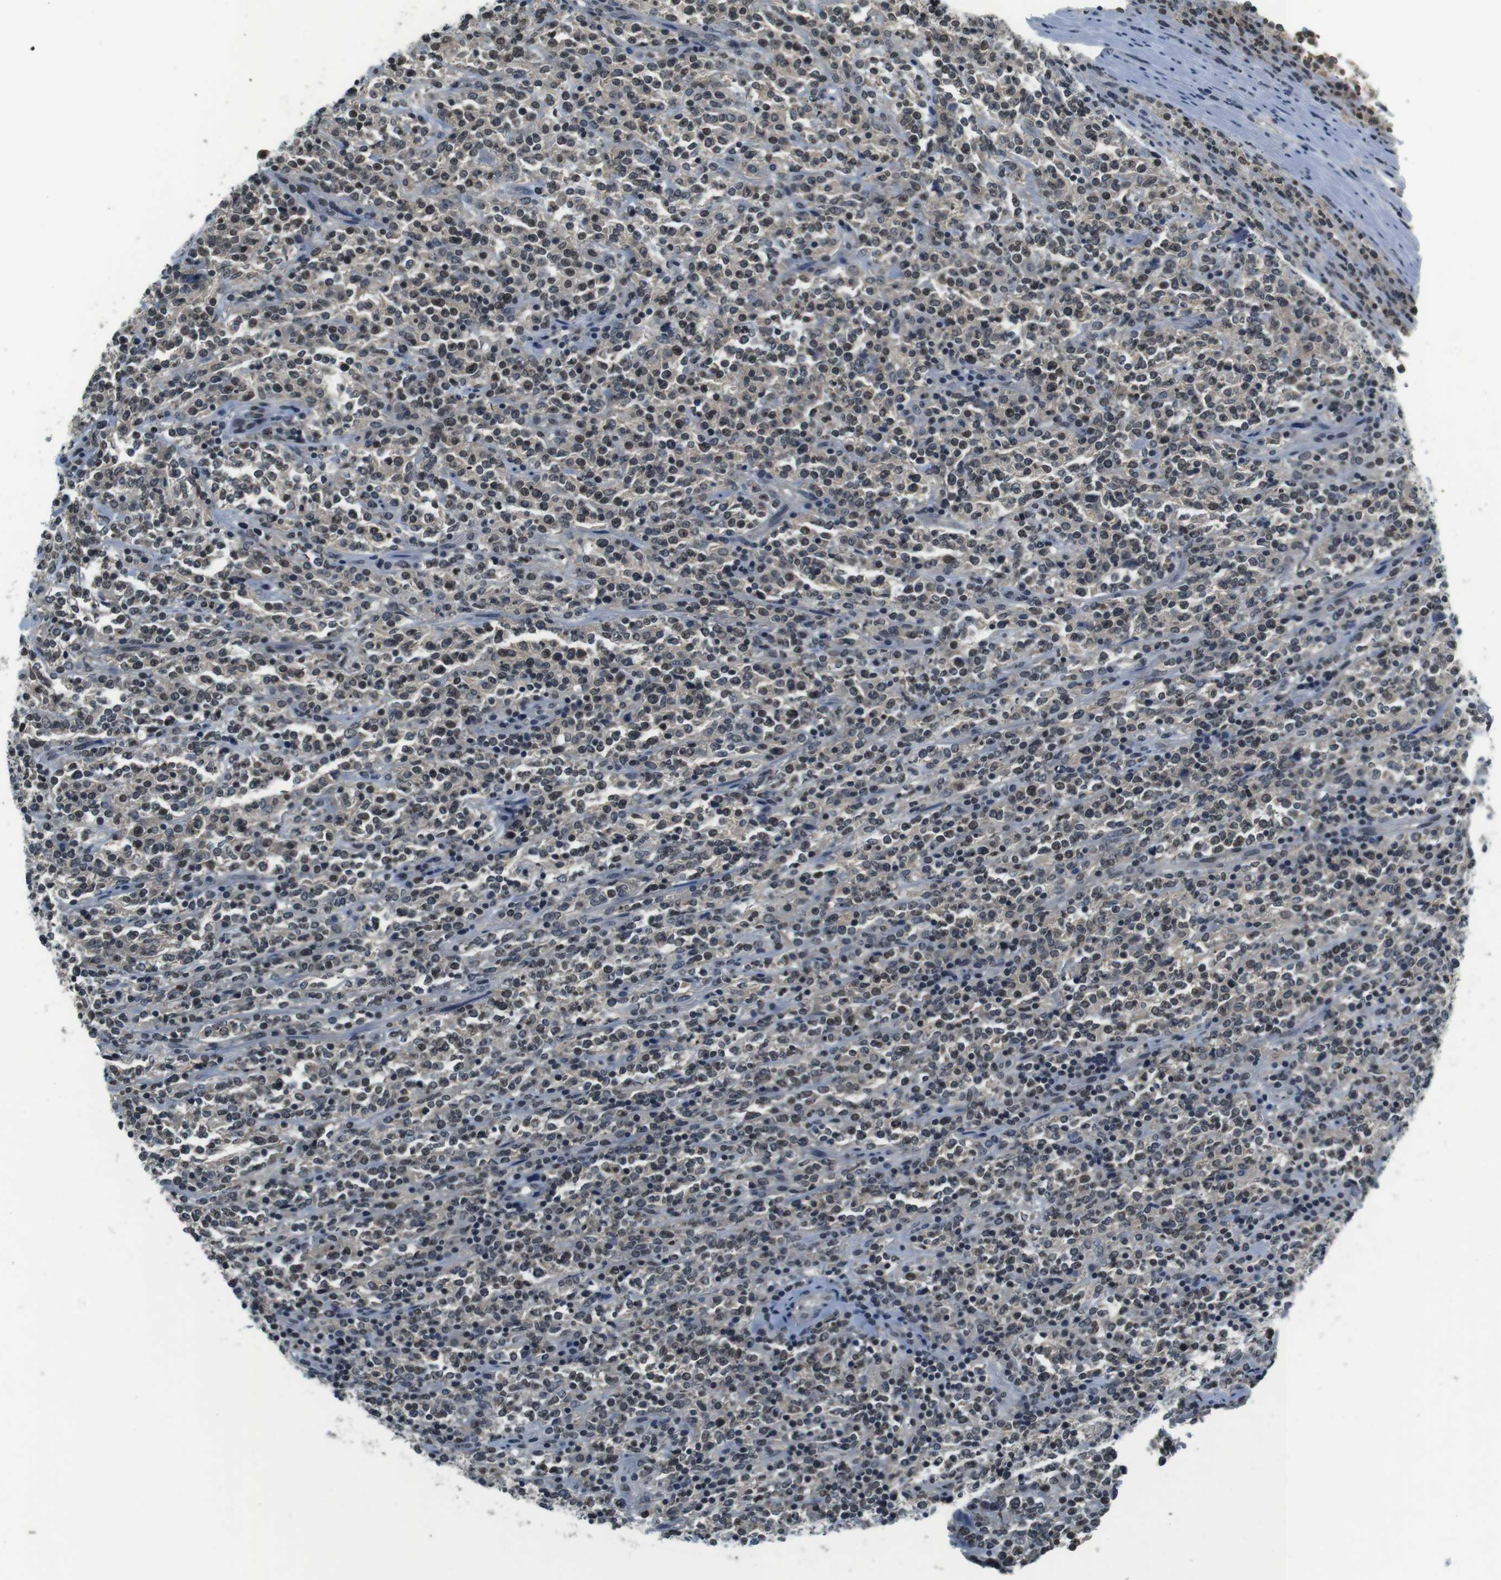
{"staining": {"intensity": "weak", "quantity": "25%-75%", "location": "cytoplasmic/membranous,nuclear"}, "tissue": "lymphoma", "cell_type": "Tumor cells", "image_type": "cancer", "snomed": [{"axis": "morphology", "description": "Malignant lymphoma, non-Hodgkin's type, High grade"}, {"axis": "topography", "description": "Soft tissue"}], "caption": "The micrograph demonstrates staining of lymphoma, revealing weak cytoplasmic/membranous and nuclear protein staining (brown color) within tumor cells.", "gene": "NEK4", "patient": {"sex": "male", "age": 18}}